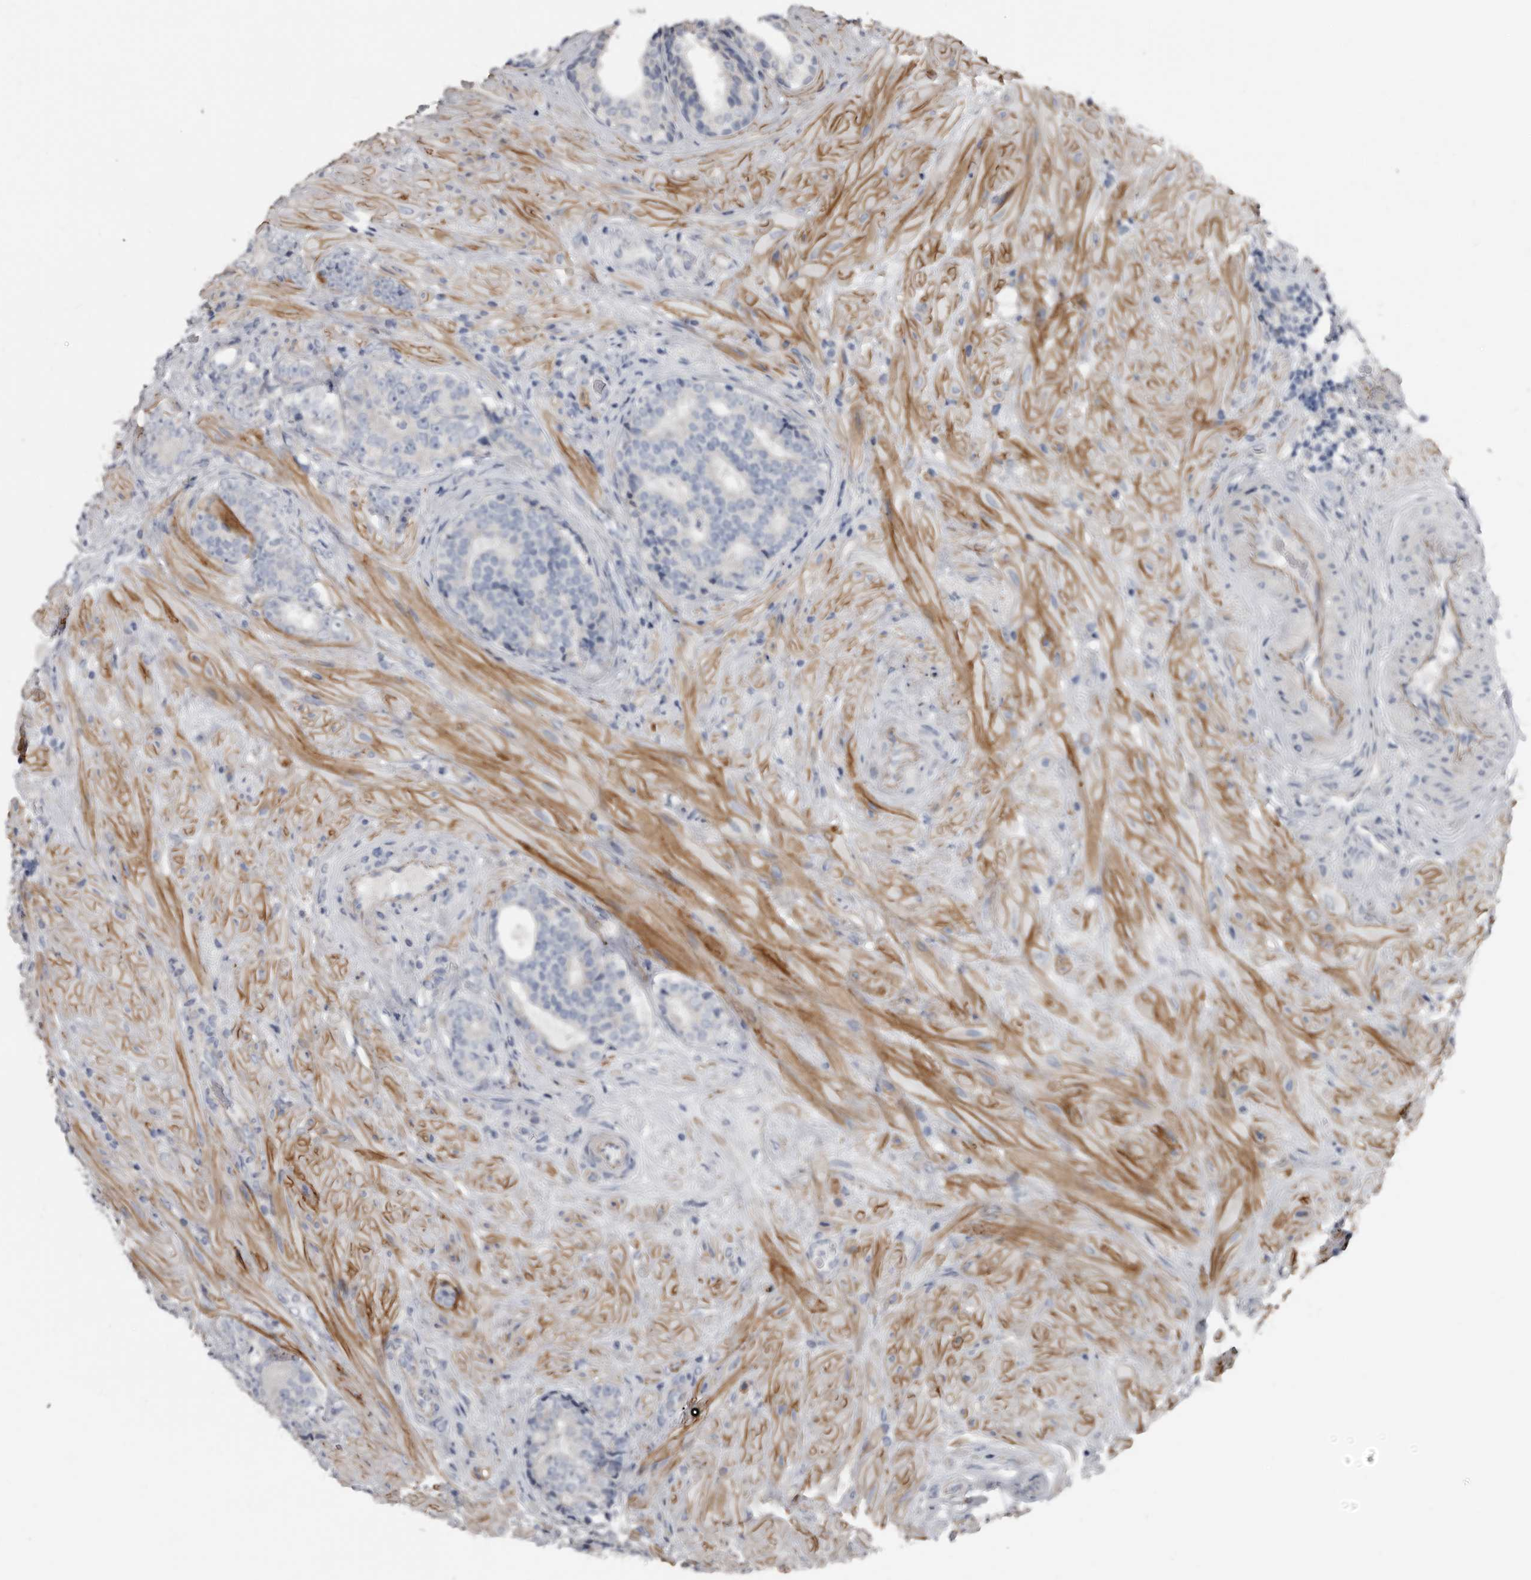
{"staining": {"intensity": "negative", "quantity": "none", "location": "none"}, "tissue": "prostate cancer", "cell_type": "Tumor cells", "image_type": "cancer", "snomed": [{"axis": "morphology", "description": "Adenocarcinoma, High grade"}, {"axis": "topography", "description": "Prostate"}], "caption": "DAB (3,3'-diaminobenzidine) immunohistochemical staining of human prostate high-grade adenocarcinoma reveals no significant expression in tumor cells. The staining is performed using DAB brown chromogen with nuclei counter-stained in using hematoxylin.", "gene": "ZNF114", "patient": {"sex": "male", "age": 56}}